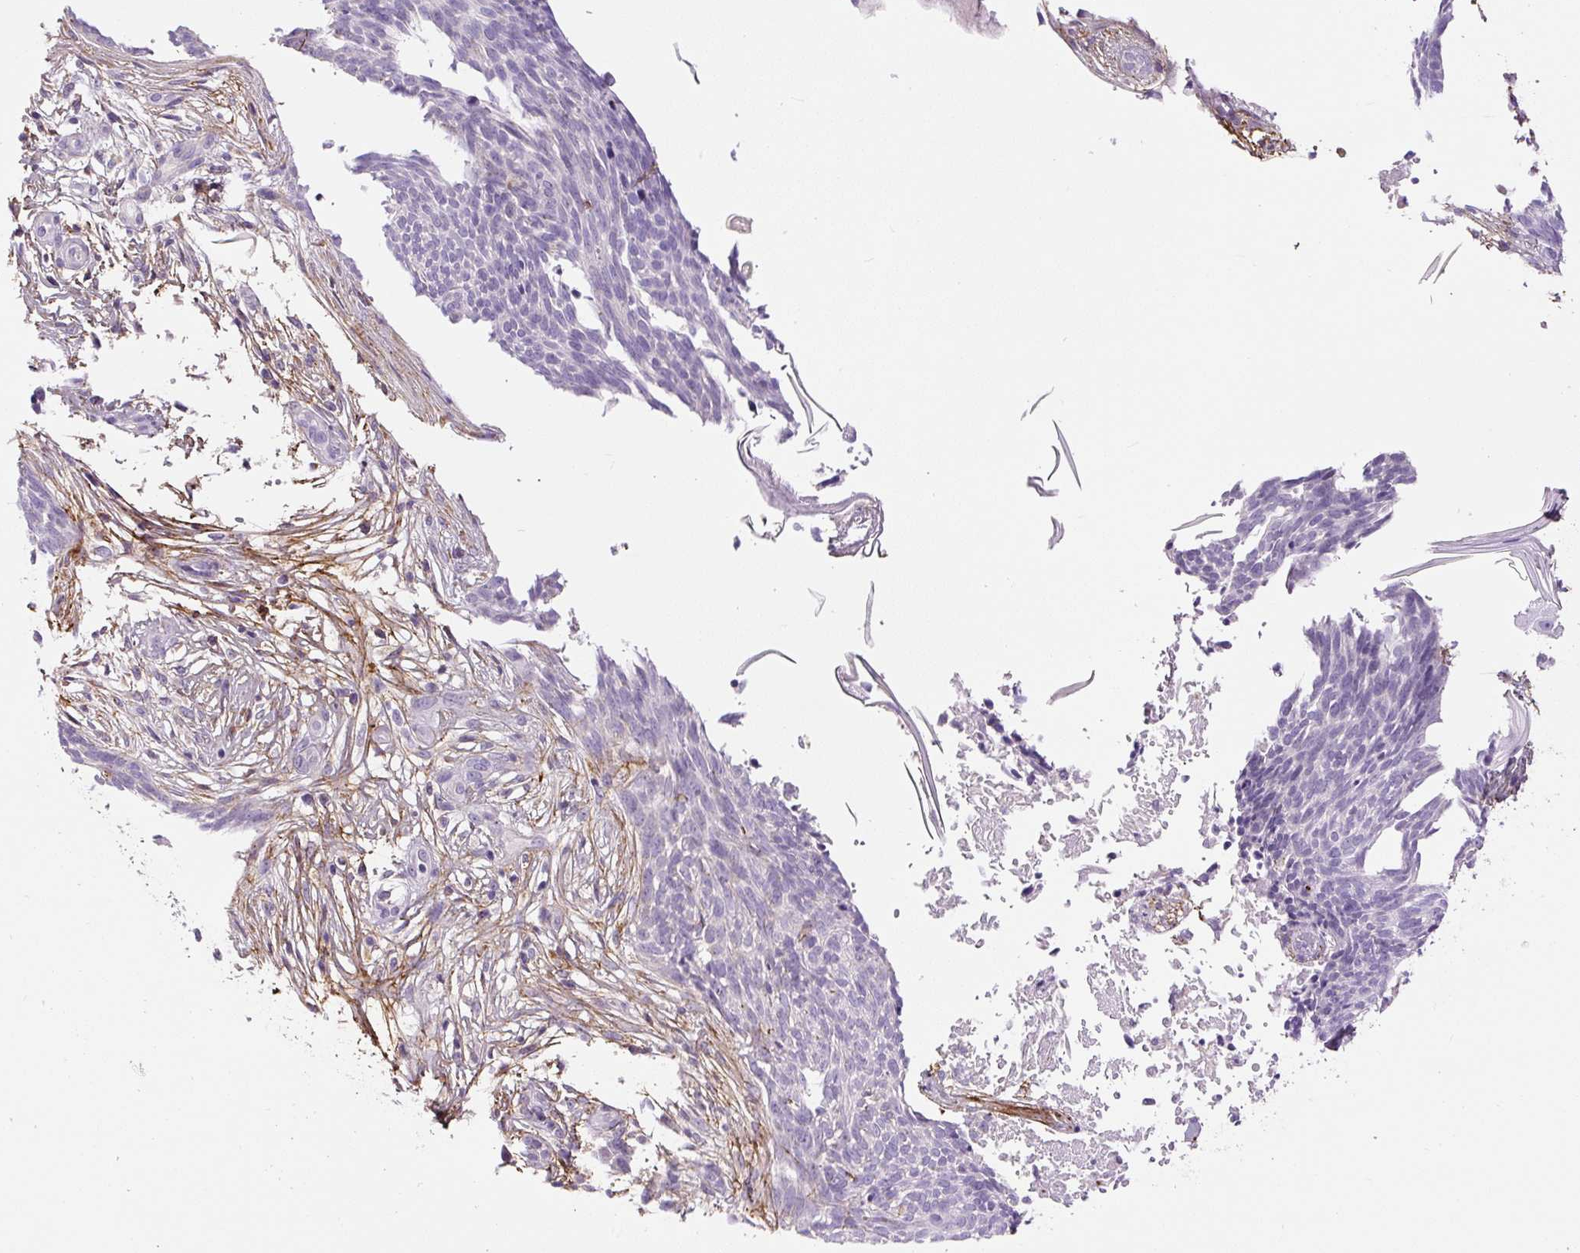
{"staining": {"intensity": "negative", "quantity": "none", "location": "none"}, "tissue": "skin cancer", "cell_type": "Tumor cells", "image_type": "cancer", "snomed": [{"axis": "morphology", "description": "Basal cell carcinoma"}, {"axis": "topography", "description": "Skin"}, {"axis": "topography", "description": "Skin, foot"}], "caption": "An image of skin cancer stained for a protein demonstrates no brown staining in tumor cells. (DAB (3,3'-diaminobenzidine) IHC visualized using brightfield microscopy, high magnification).", "gene": "FBN1", "patient": {"sex": "female", "age": 86}}